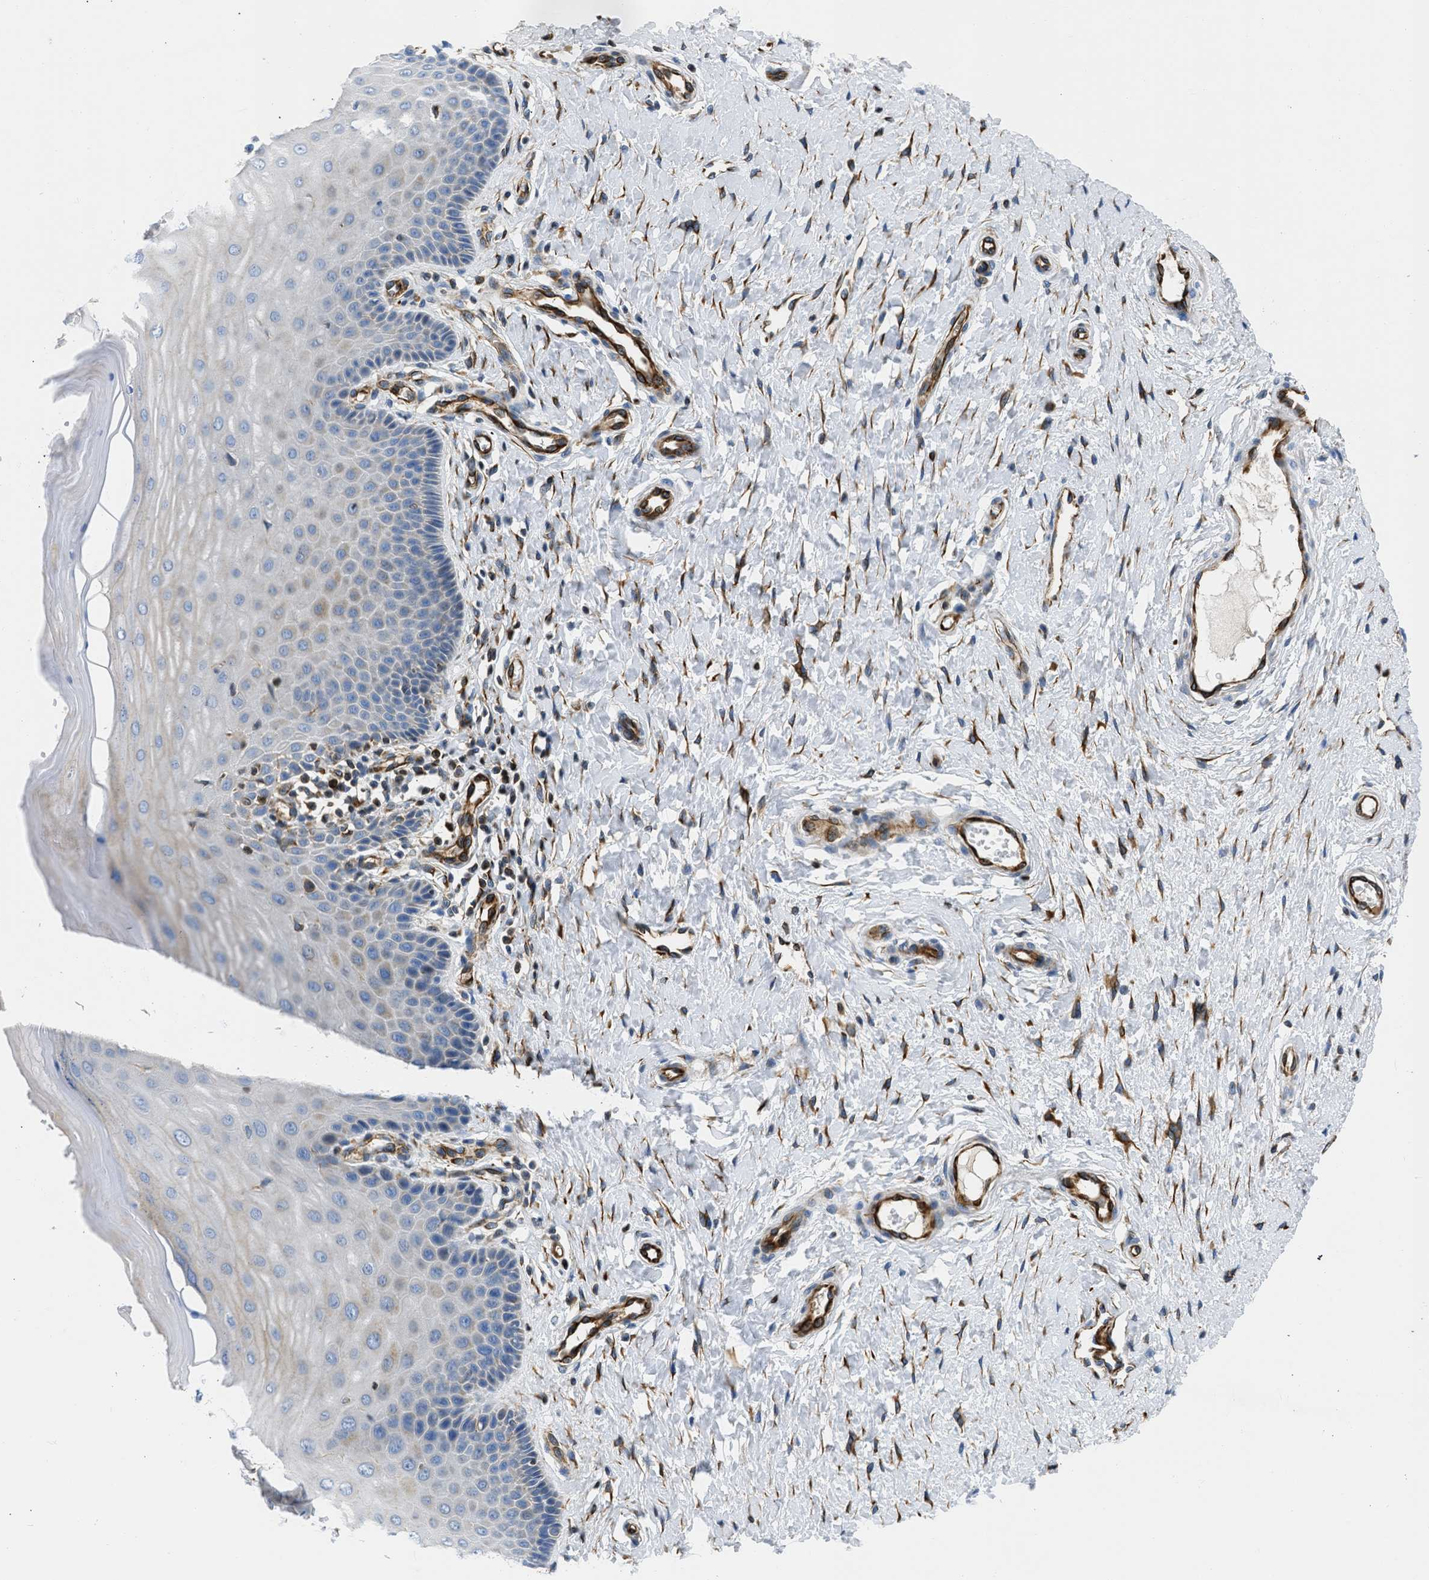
{"staining": {"intensity": "weak", "quantity": "<25%", "location": "cytoplasmic/membranous"}, "tissue": "cervix", "cell_type": "Glandular cells", "image_type": "normal", "snomed": [{"axis": "morphology", "description": "Normal tissue, NOS"}, {"axis": "topography", "description": "Cervix"}], "caption": "DAB (3,3'-diaminobenzidine) immunohistochemical staining of benign human cervix demonstrates no significant positivity in glandular cells. (Immunohistochemistry, brightfield microscopy, high magnification).", "gene": "ULK4", "patient": {"sex": "female", "age": 55}}